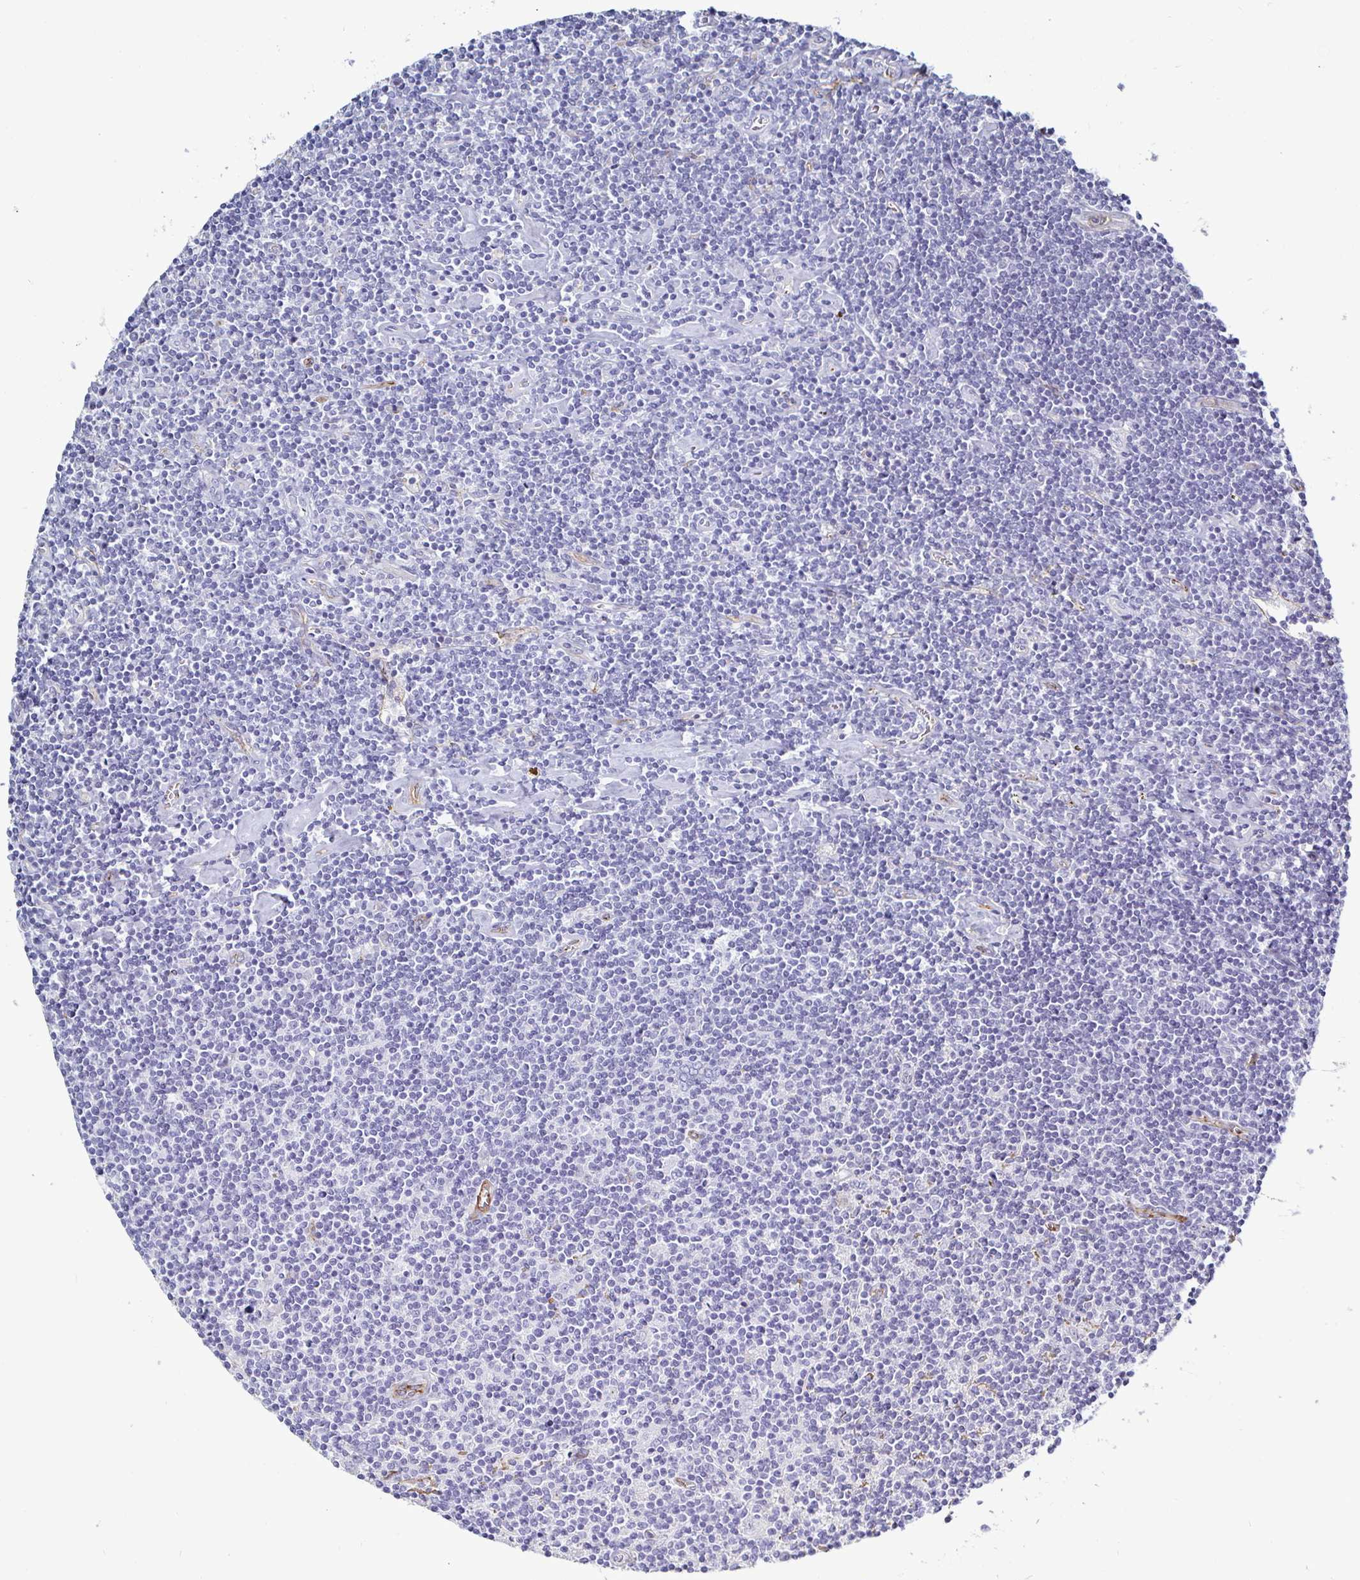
{"staining": {"intensity": "negative", "quantity": "none", "location": "none"}, "tissue": "lymphoma", "cell_type": "Tumor cells", "image_type": "cancer", "snomed": [{"axis": "morphology", "description": "Hodgkin's disease, NOS"}, {"axis": "topography", "description": "Lymph node"}], "caption": "High power microscopy photomicrograph of an immunohistochemistry histopathology image of lymphoma, revealing no significant positivity in tumor cells.", "gene": "ACSBG2", "patient": {"sex": "male", "age": 40}}